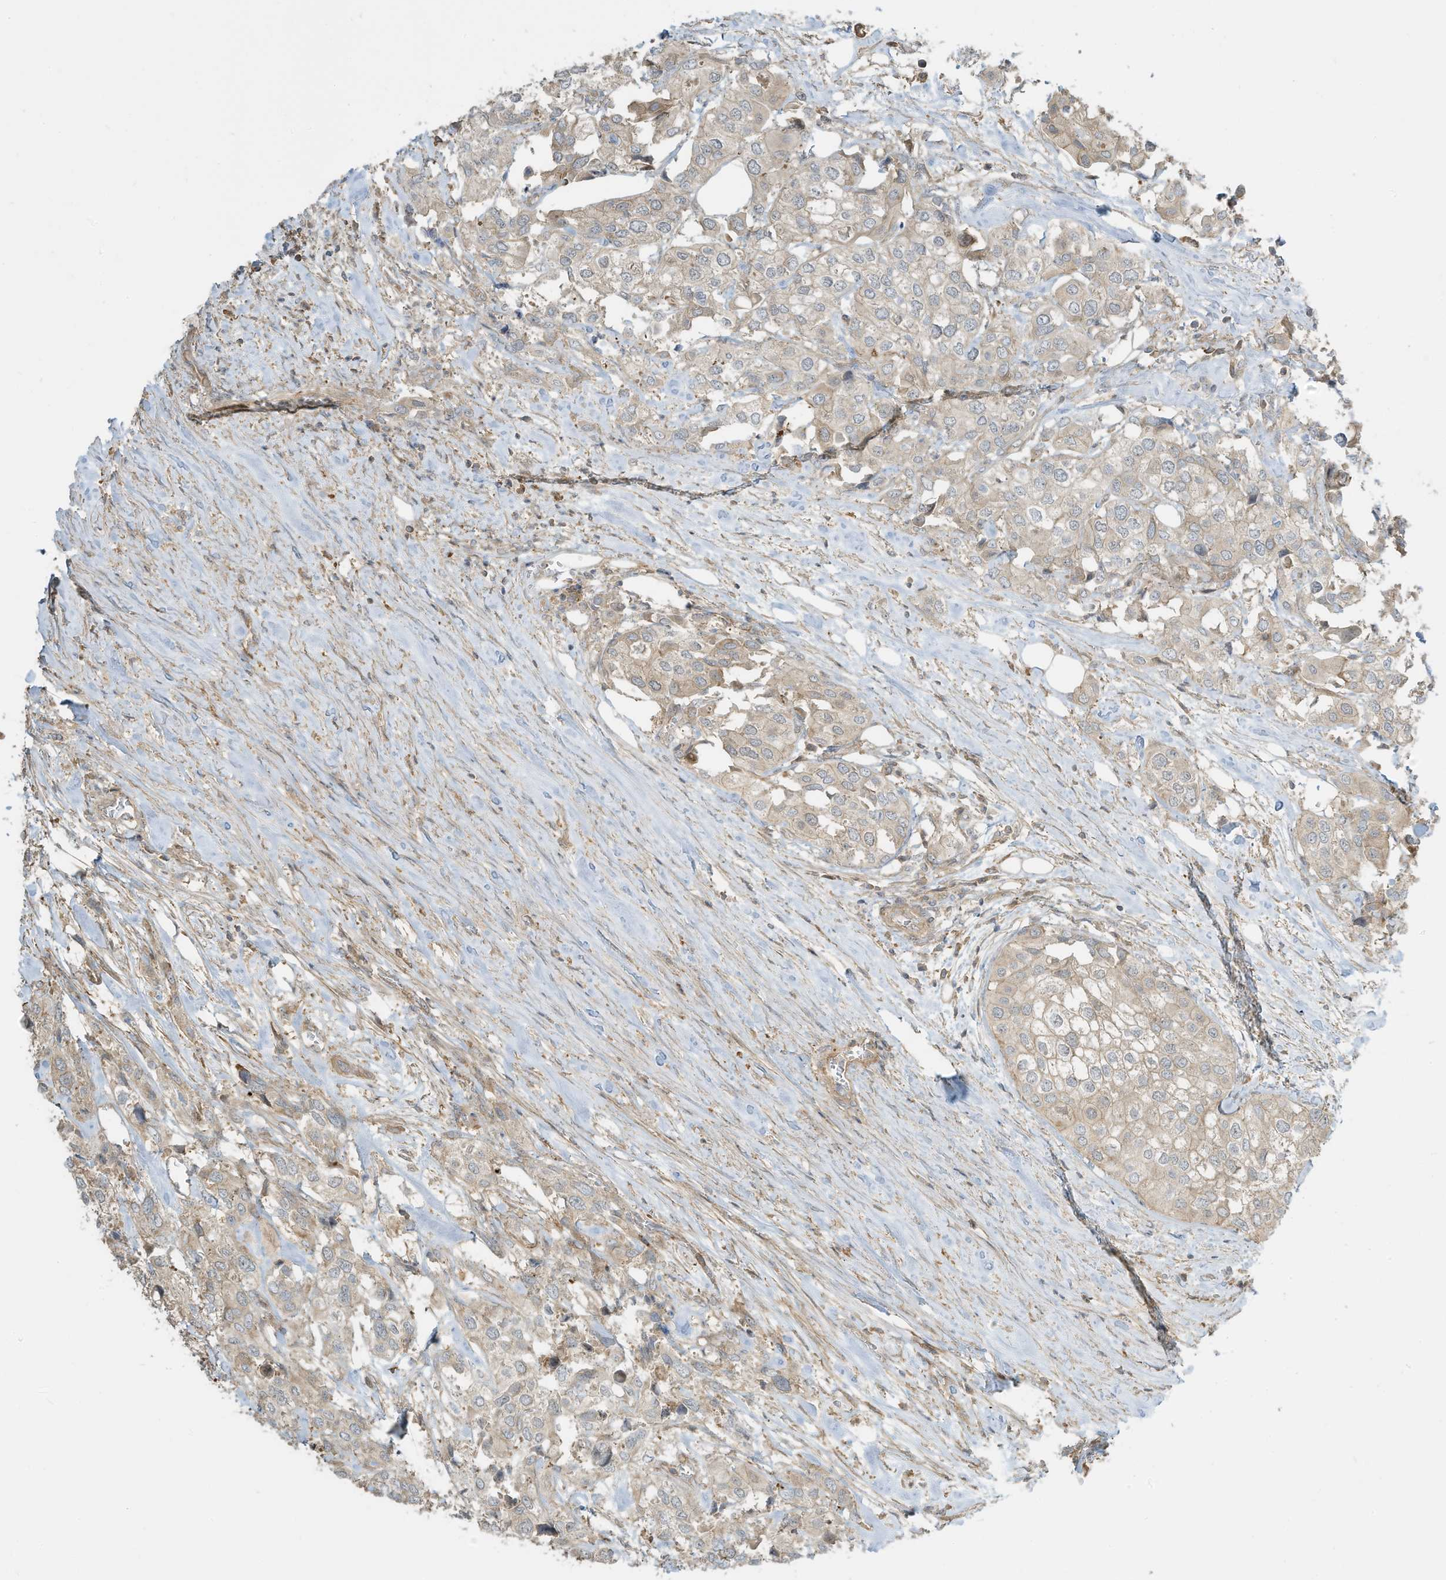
{"staining": {"intensity": "weak", "quantity": "<25%", "location": "cytoplasmic/membranous"}, "tissue": "urothelial cancer", "cell_type": "Tumor cells", "image_type": "cancer", "snomed": [{"axis": "morphology", "description": "Urothelial carcinoma, High grade"}, {"axis": "topography", "description": "Urinary bladder"}], "caption": "Human urothelial cancer stained for a protein using IHC reveals no positivity in tumor cells.", "gene": "ENTR1", "patient": {"sex": "male", "age": 64}}